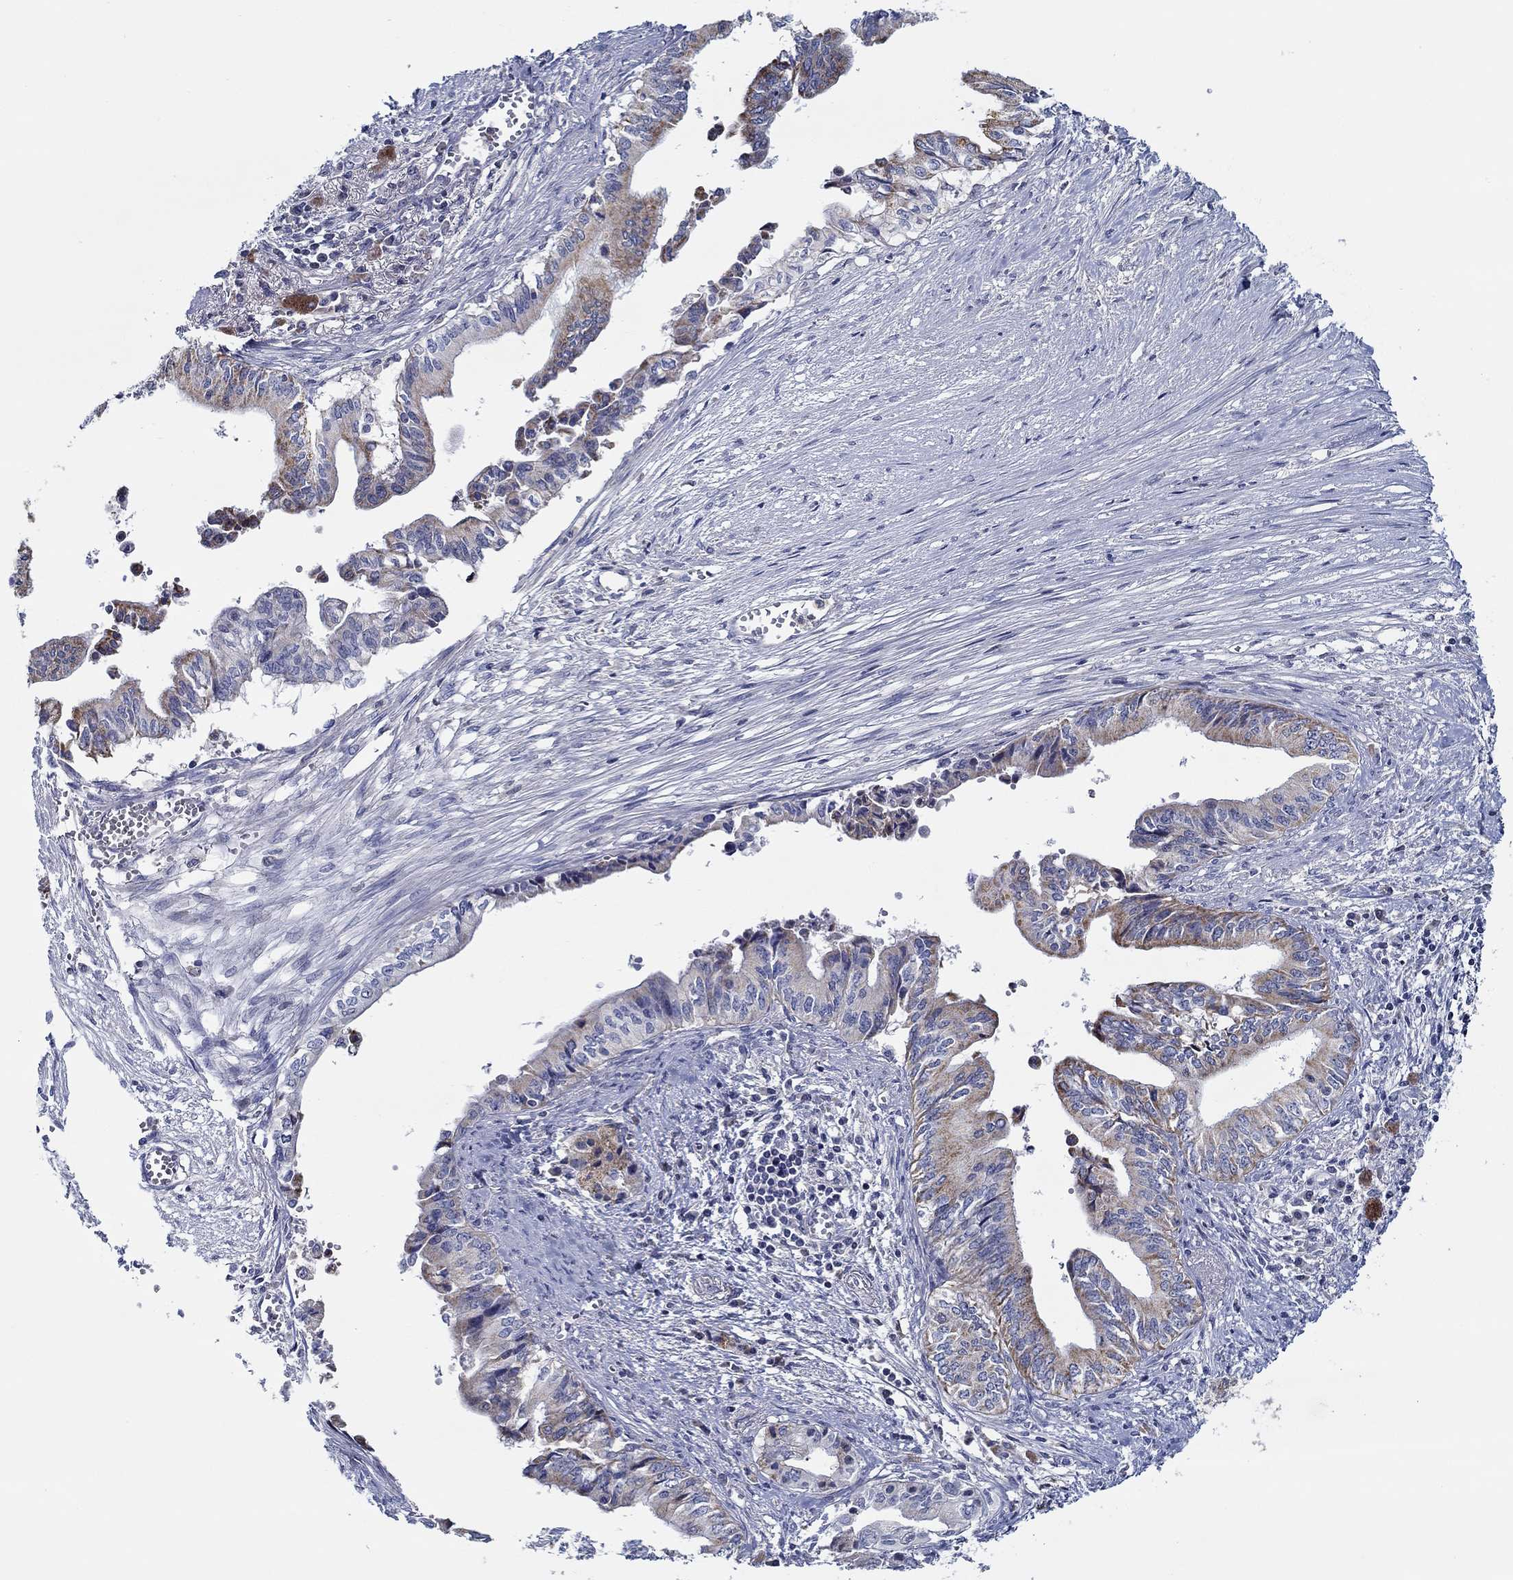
{"staining": {"intensity": "moderate", "quantity": "<25%", "location": "cytoplasmic/membranous"}, "tissue": "pancreatic cancer", "cell_type": "Tumor cells", "image_type": "cancer", "snomed": [{"axis": "morphology", "description": "Adenocarcinoma, NOS"}, {"axis": "topography", "description": "Pancreas"}], "caption": "Protein staining of pancreatic adenocarcinoma tissue demonstrates moderate cytoplasmic/membranous positivity in about <25% of tumor cells. (DAB IHC, brown staining for protein, blue staining for nuclei).", "gene": "CFAP61", "patient": {"sex": "female", "age": 61}}